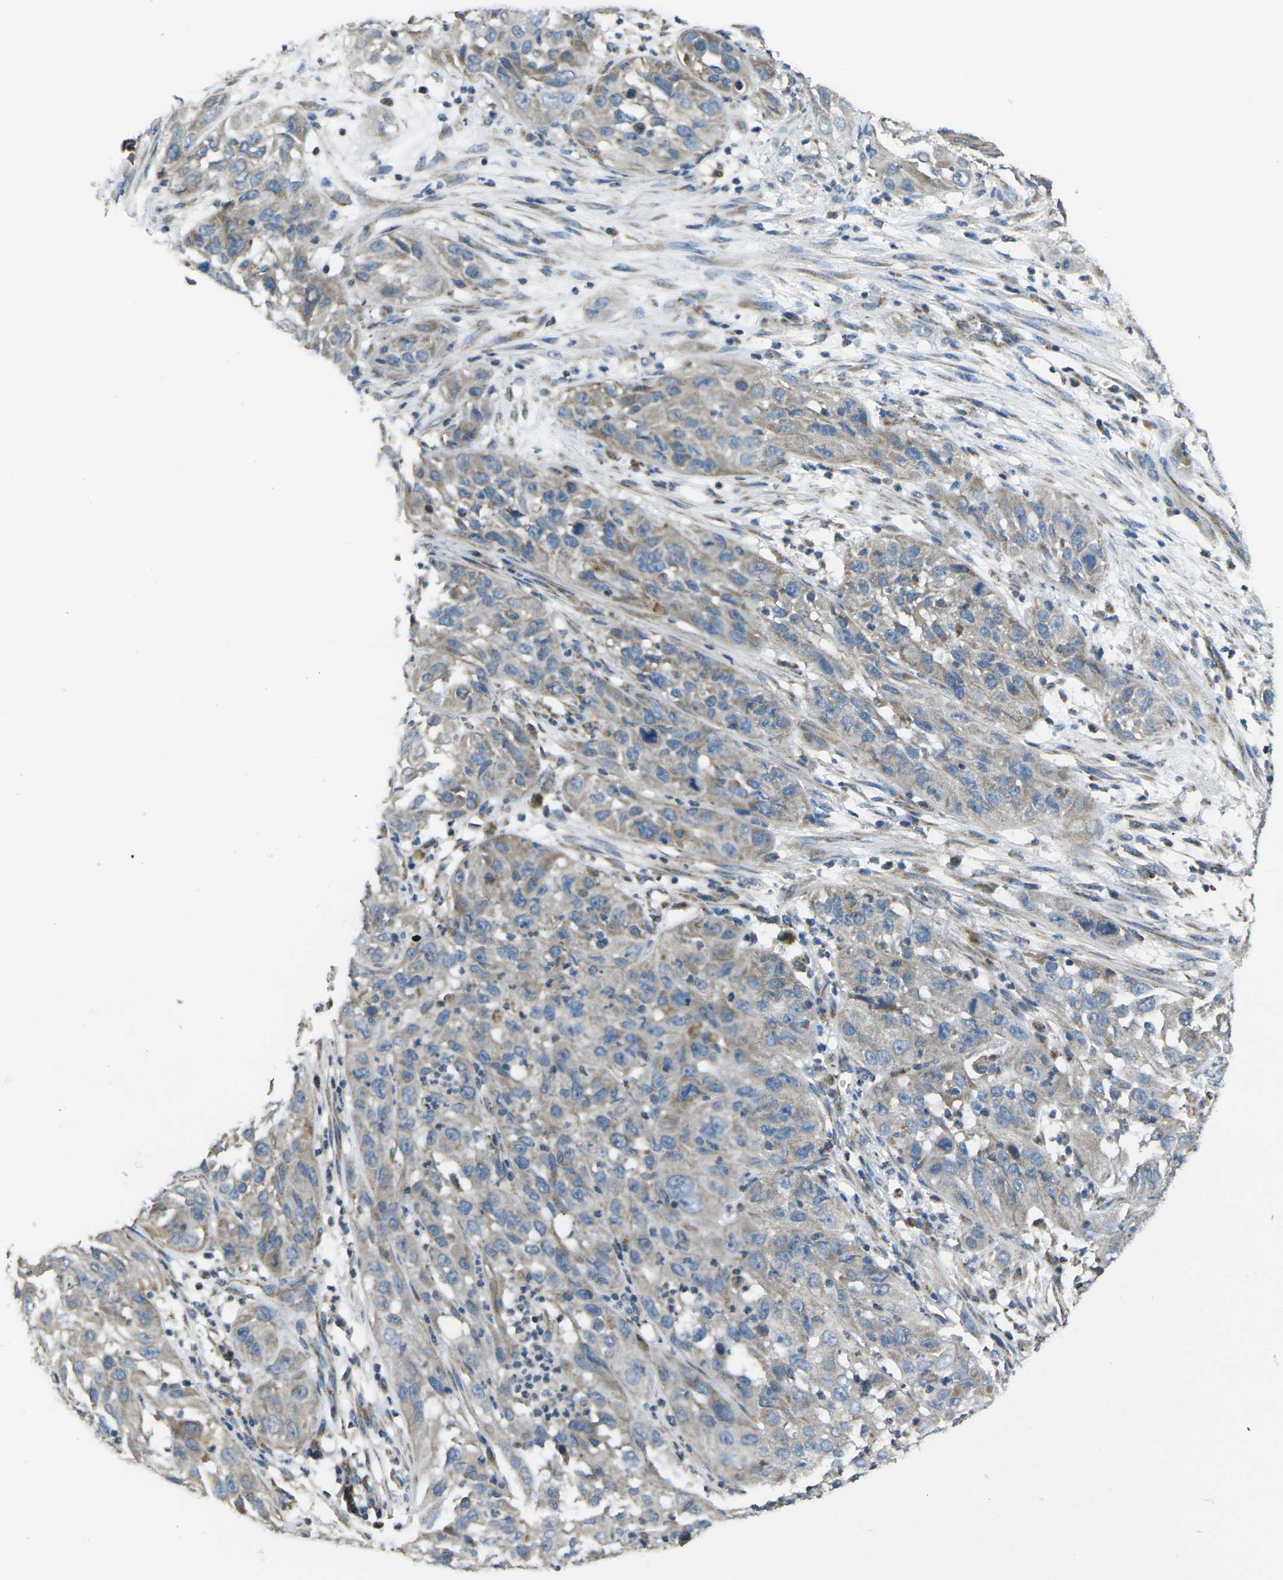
{"staining": {"intensity": "weak", "quantity": "25%-75%", "location": "cytoplasmic/membranous"}, "tissue": "cervical cancer", "cell_type": "Tumor cells", "image_type": "cancer", "snomed": [{"axis": "morphology", "description": "Squamous cell carcinoma, NOS"}, {"axis": "topography", "description": "Cervix"}], "caption": "Squamous cell carcinoma (cervical) stained with a protein marker exhibits weak staining in tumor cells.", "gene": "TMEM120B", "patient": {"sex": "female", "age": 32}}